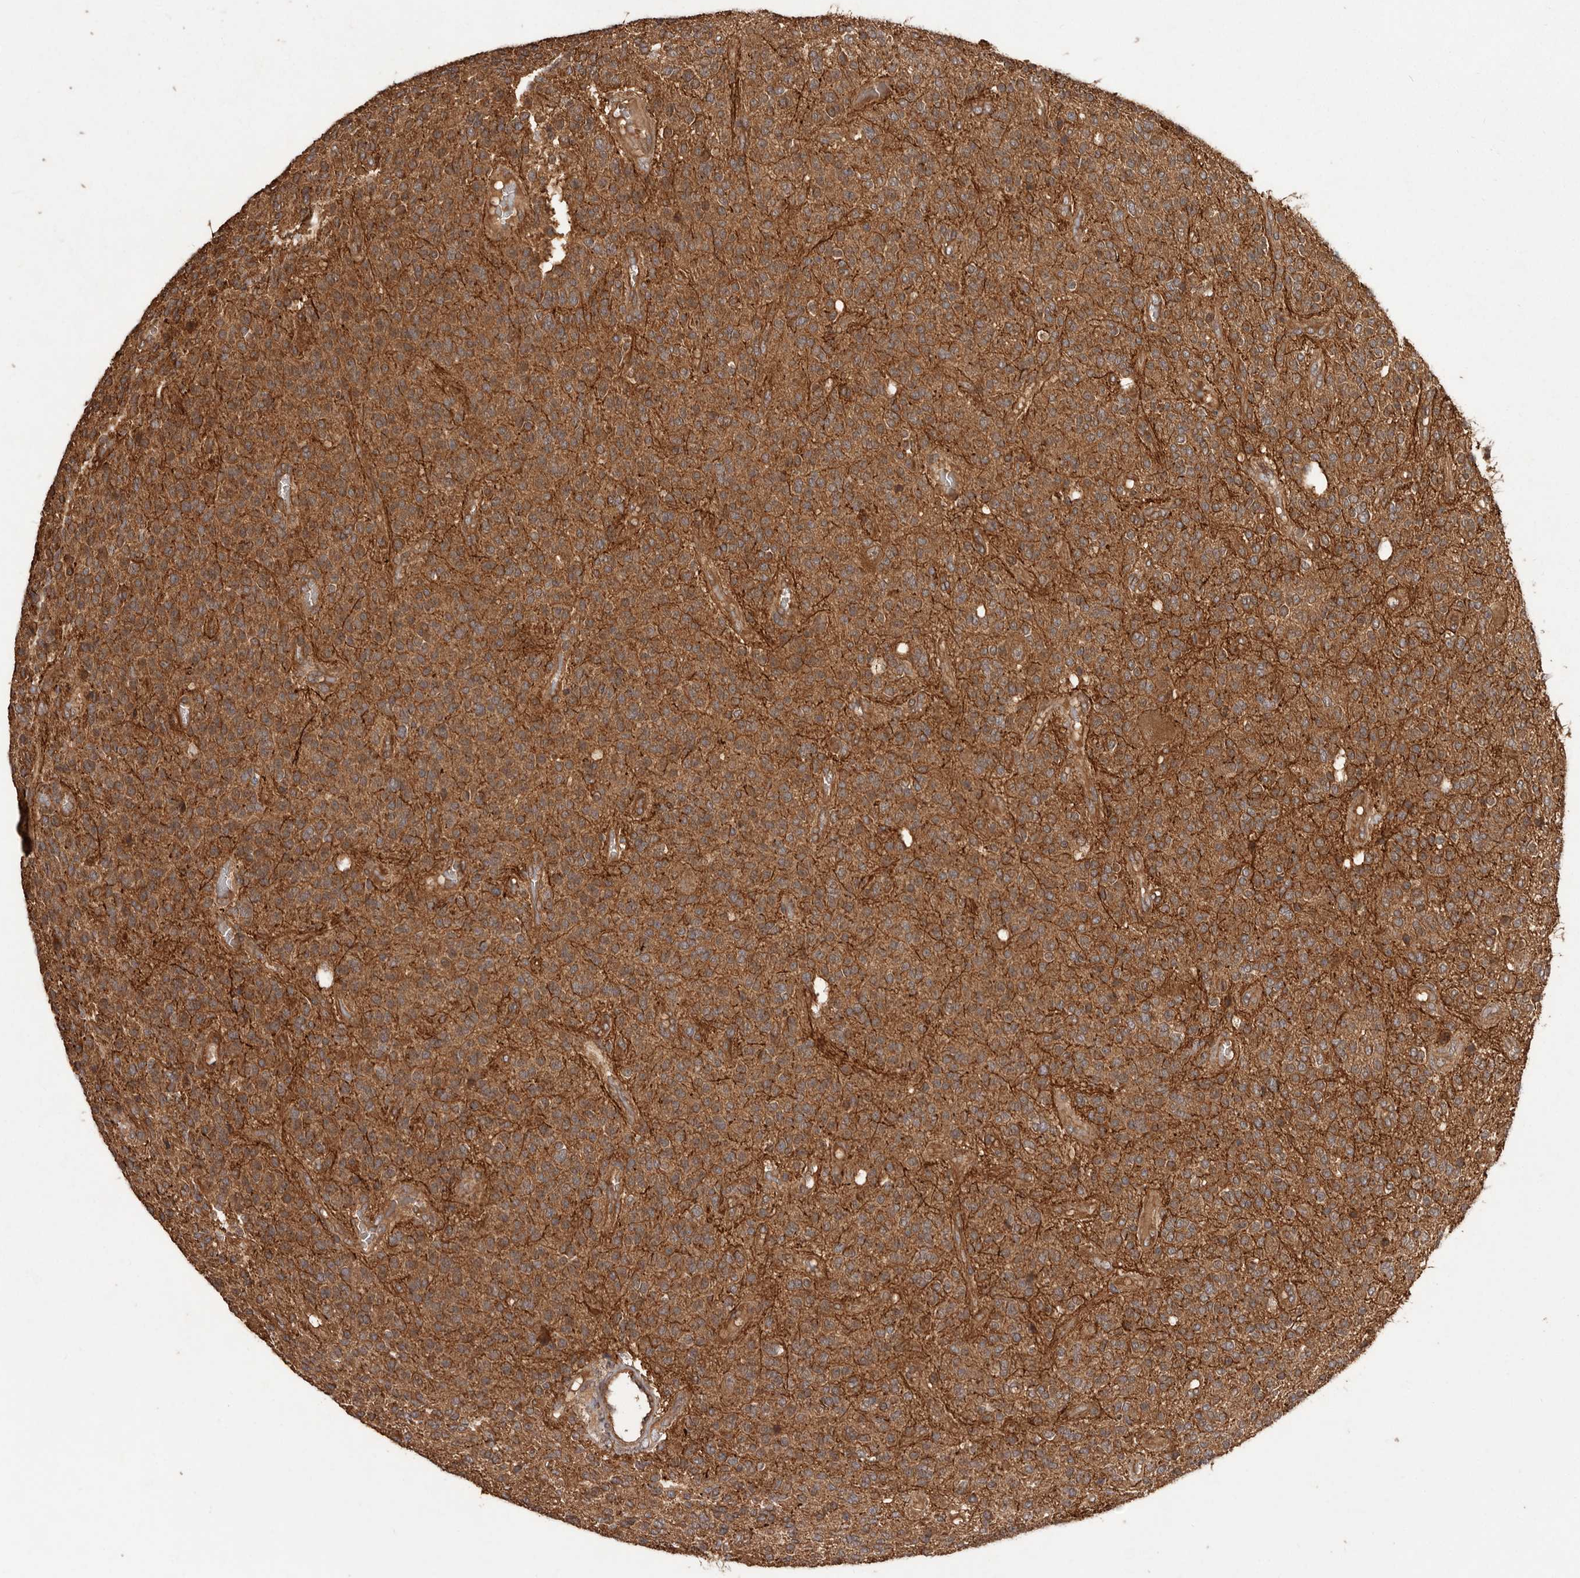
{"staining": {"intensity": "moderate", "quantity": ">75%", "location": "cytoplasmic/membranous"}, "tissue": "glioma", "cell_type": "Tumor cells", "image_type": "cancer", "snomed": [{"axis": "morphology", "description": "Glioma, malignant, High grade"}, {"axis": "topography", "description": "Brain"}], "caption": "Protein staining of glioma tissue demonstrates moderate cytoplasmic/membranous staining in about >75% of tumor cells.", "gene": "SLC22A3", "patient": {"sex": "male", "age": 34}}